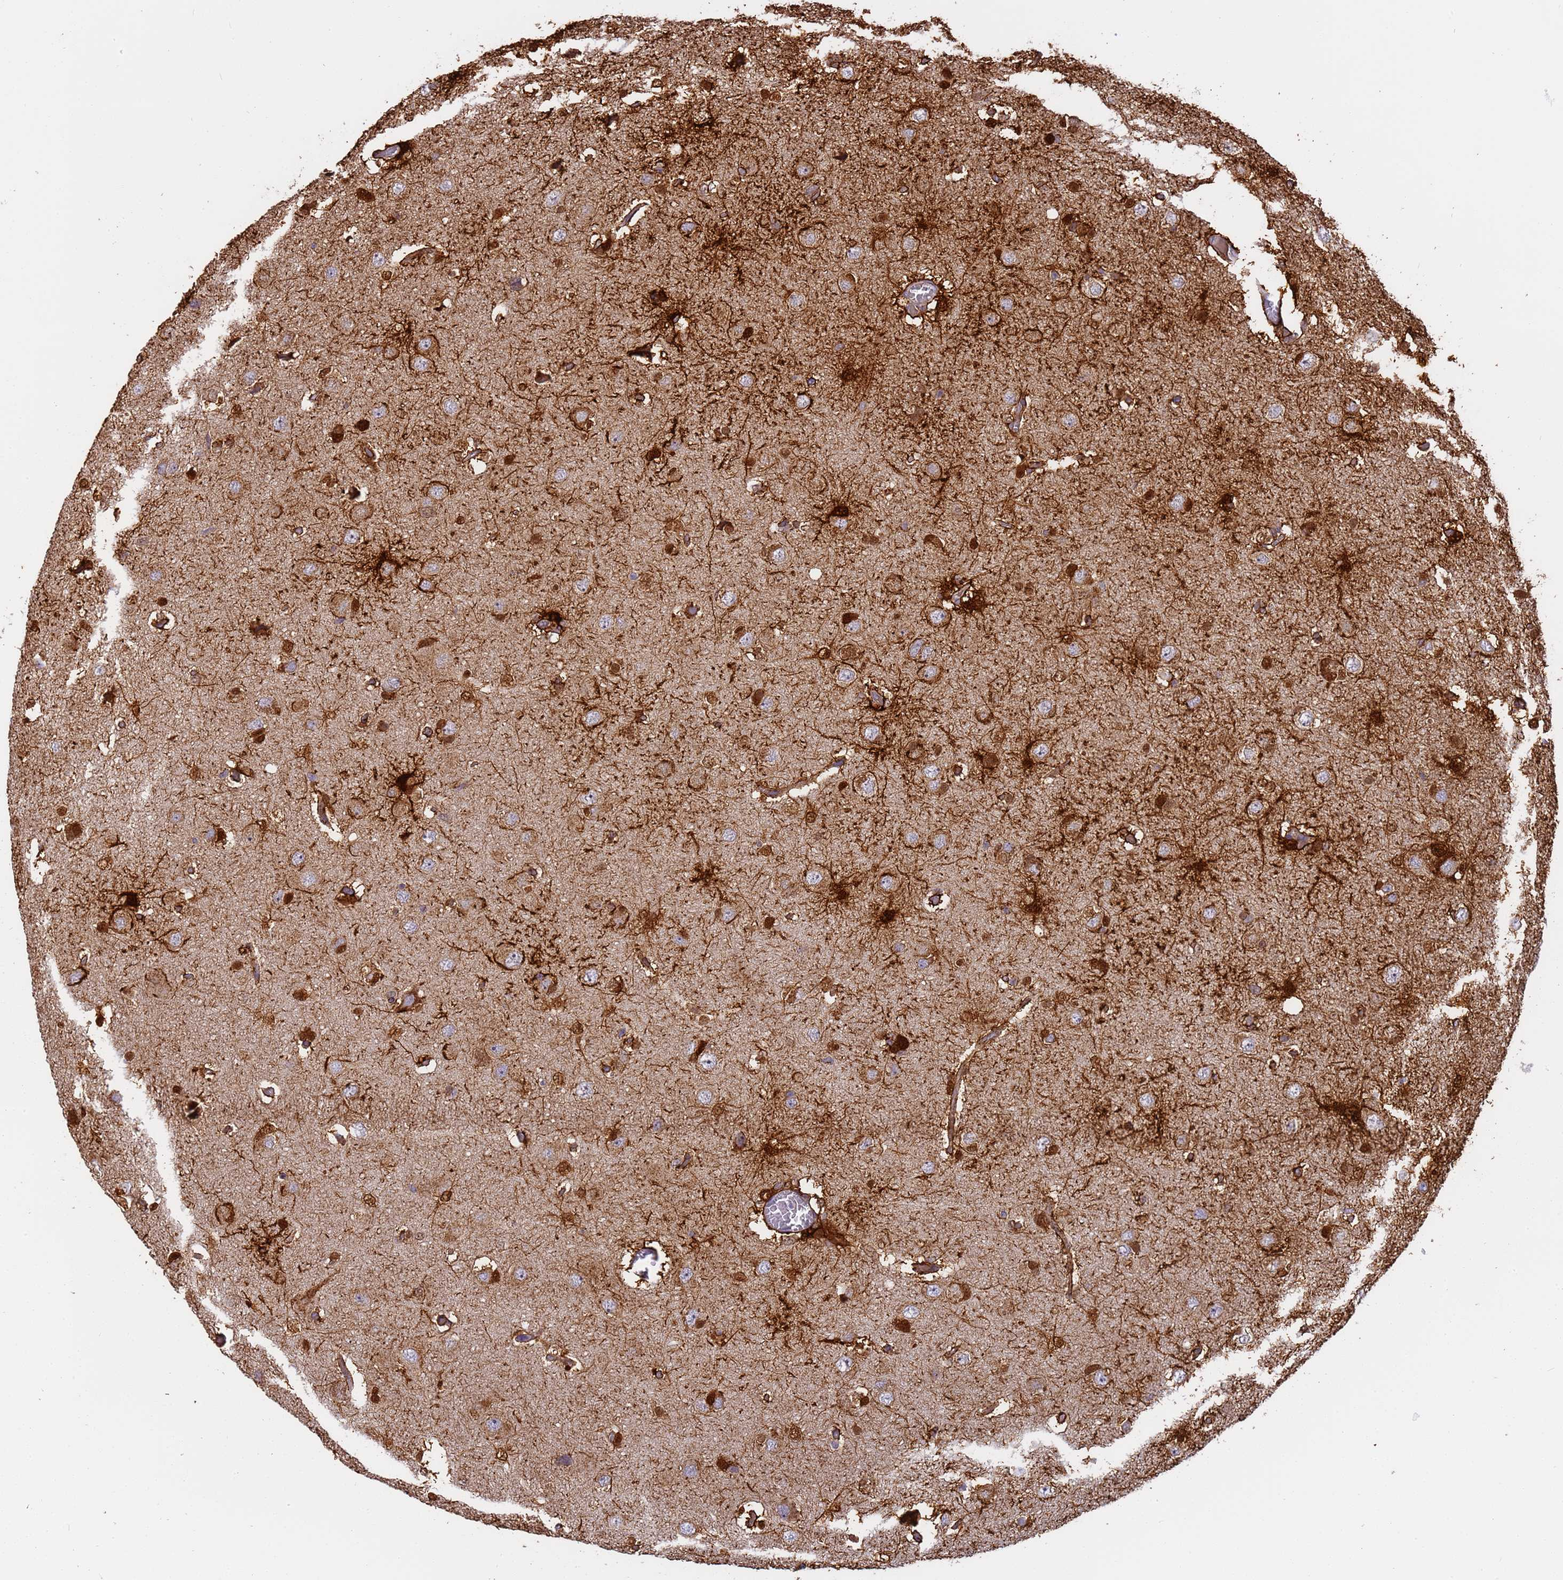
{"staining": {"intensity": "strong", "quantity": "<25%", "location": "cytoplasmic/membranous"}, "tissue": "glioma", "cell_type": "Tumor cells", "image_type": "cancer", "snomed": [{"axis": "morphology", "description": "Glioma, malignant, High grade"}, {"axis": "topography", "description": "Brain"}], "caption": "Strong cytoplasmic/membranous positivity is seen in about <25% of tumor cells in malignant high-grade glioma. (IHC, brightfield microscopy, high magnification).", "gene": "M6PR", "patient": {"sex": "female", "age": 59}}